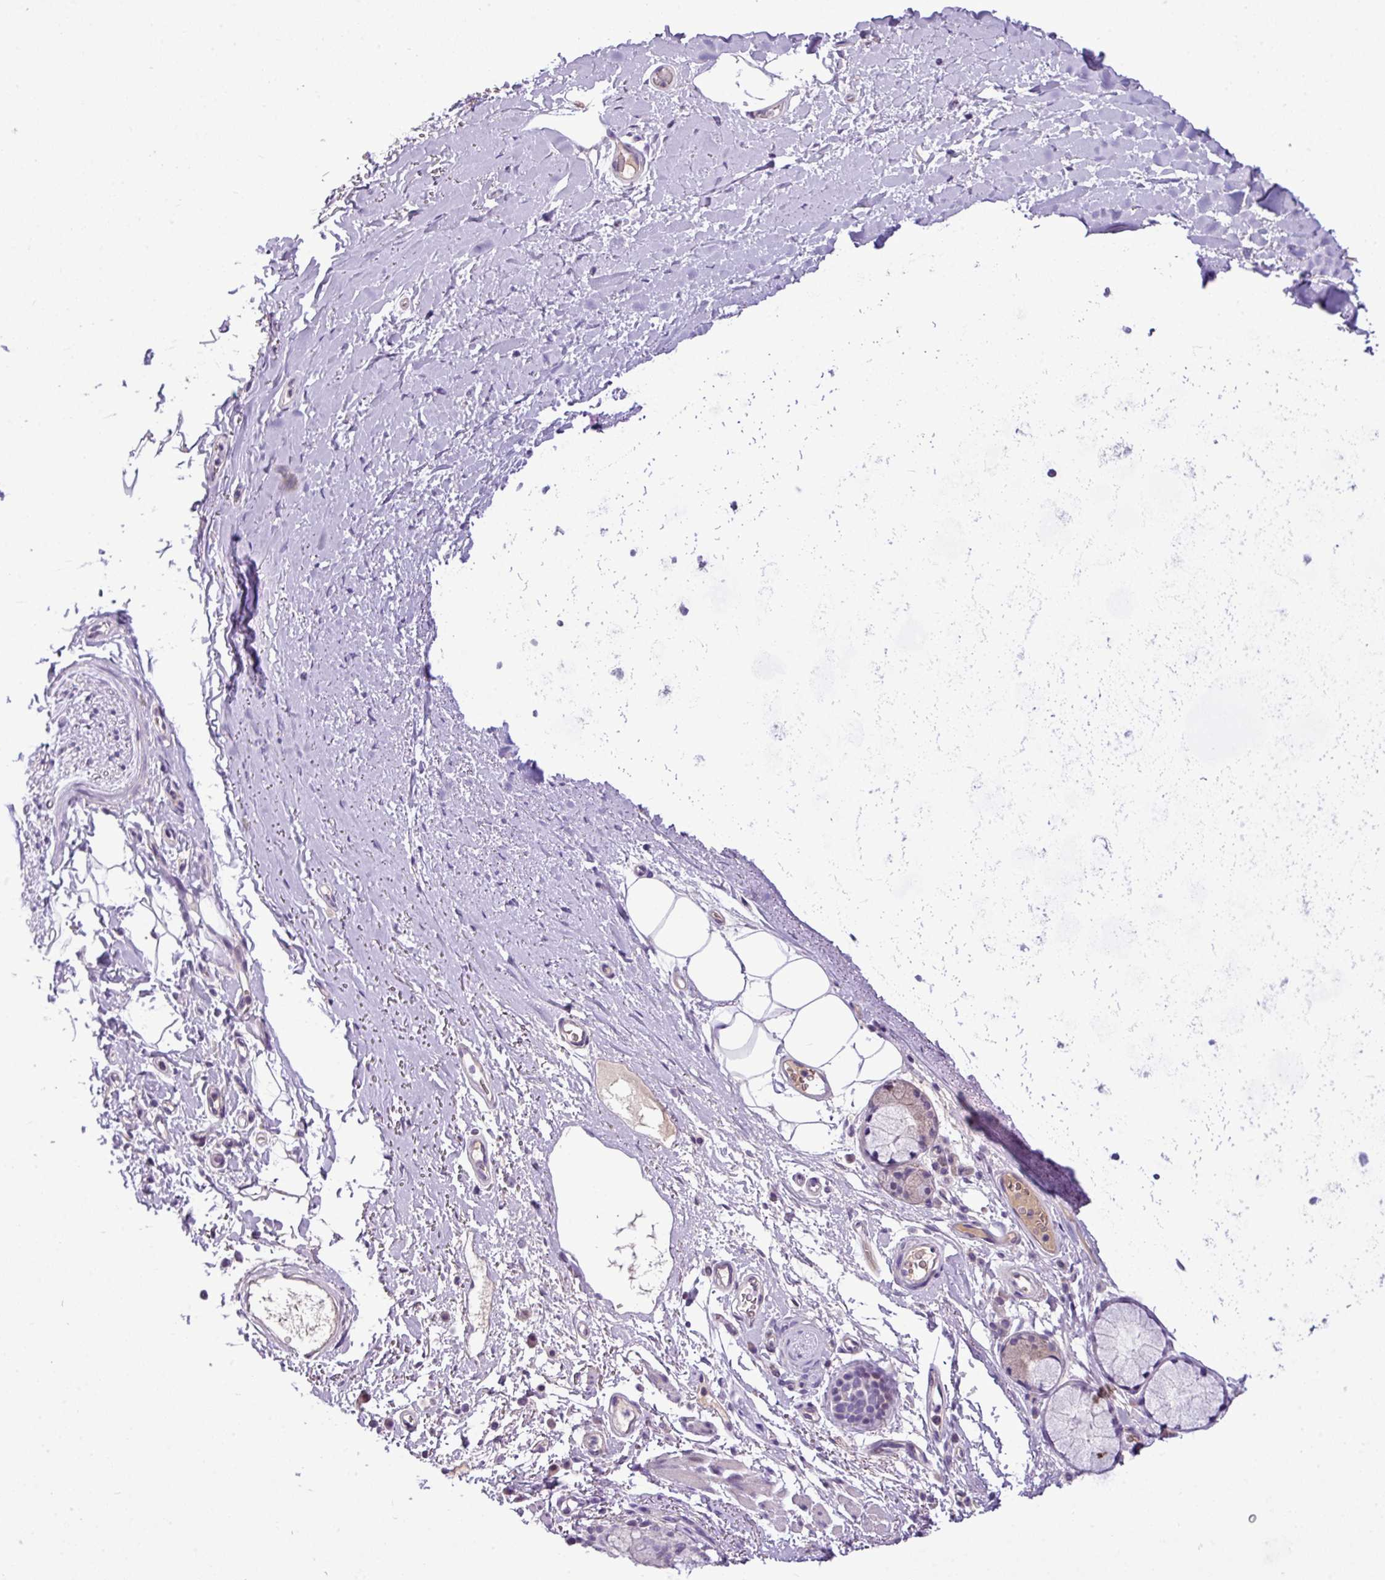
{"staining": {"intensity": "negative", "quantity": "none", "location": "none"}, "tissue": "adipose tissue", "cell_type": "Adipocytes", "image_type": "normal", "snomed": [{"axis": "morphology", "description": "Normal tissue, NOS"}, {"axis": "topography", "description": "Cartilage tissue"}, {"axis": "topography", "description": "Bronchus"}], "caption": "IHC image of unremarkable adipose tissue: human adipose tissue stained with DAB (3,3'-diaminobenzidine) exhibits no significant protein staining in adipocytes.", "gene": "IL17A", "patient": {"sex": "female", "age": 72}}